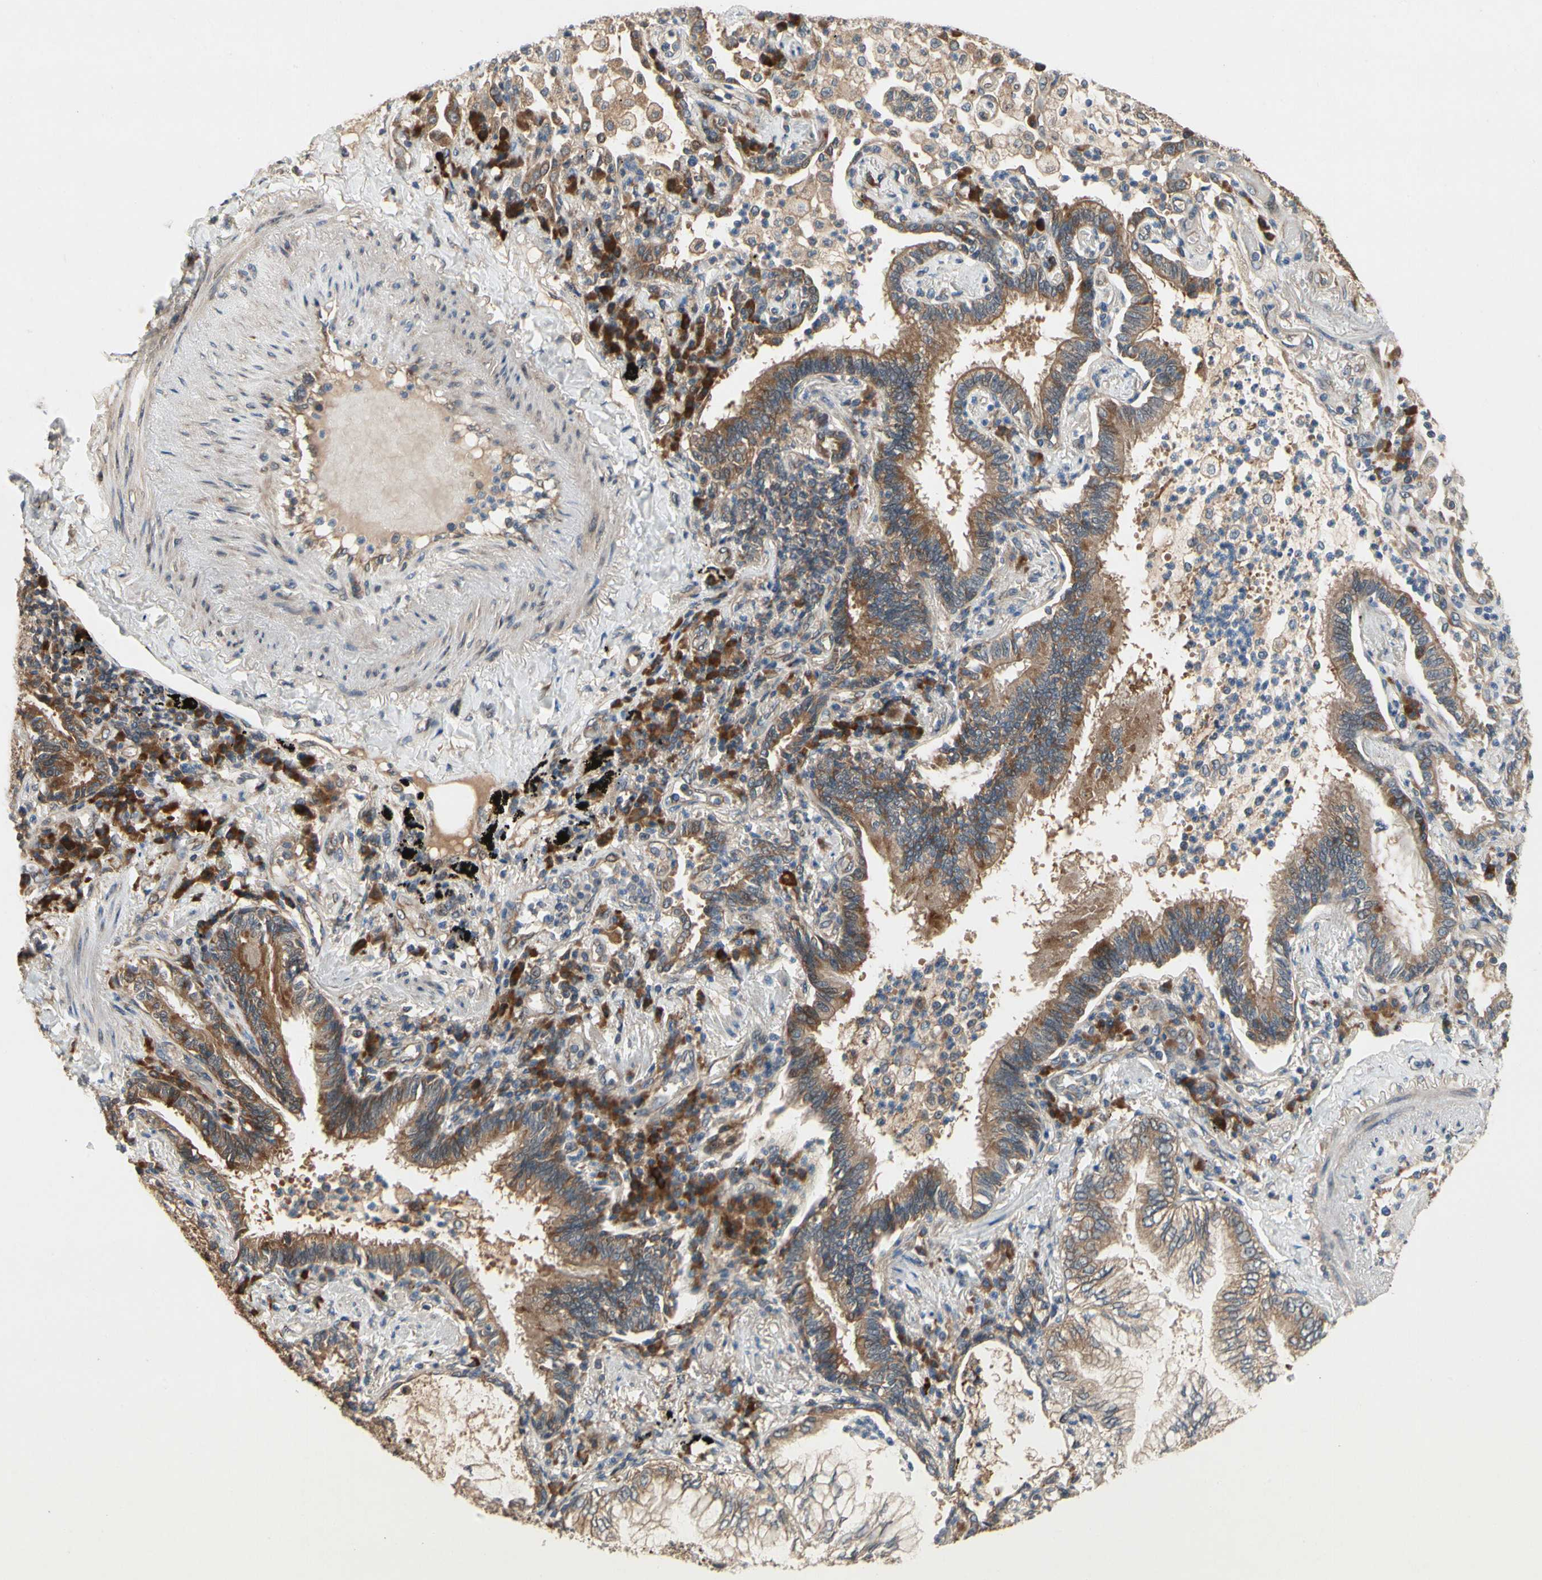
{"staining": {"intensity": "moderate", "quantity": ">75%", "location": "cytoplasmic/membranous"}, "tissue": "lung cancer", "cell_type": "Tumor cells", "image_type": "cancer", "snomed": [{"axis": "morphology", "description": "Normal tissue, NOS"}, {"axis": "morphology", "description": "Adenocarcinoma, NOS"}, {"axis": "topography", "description": "Bronchus"}, {"axis": "topography", "description": "Lung"}], "caption": "Immunohistochemistry (DAB) staining of lung adenocarcinoma reveals moderate cytoplasmic/membranous protein positivity in about >75% of tumor cells.", "gene": "TDRP", "patient": {"sex": "female", "age": 70}}